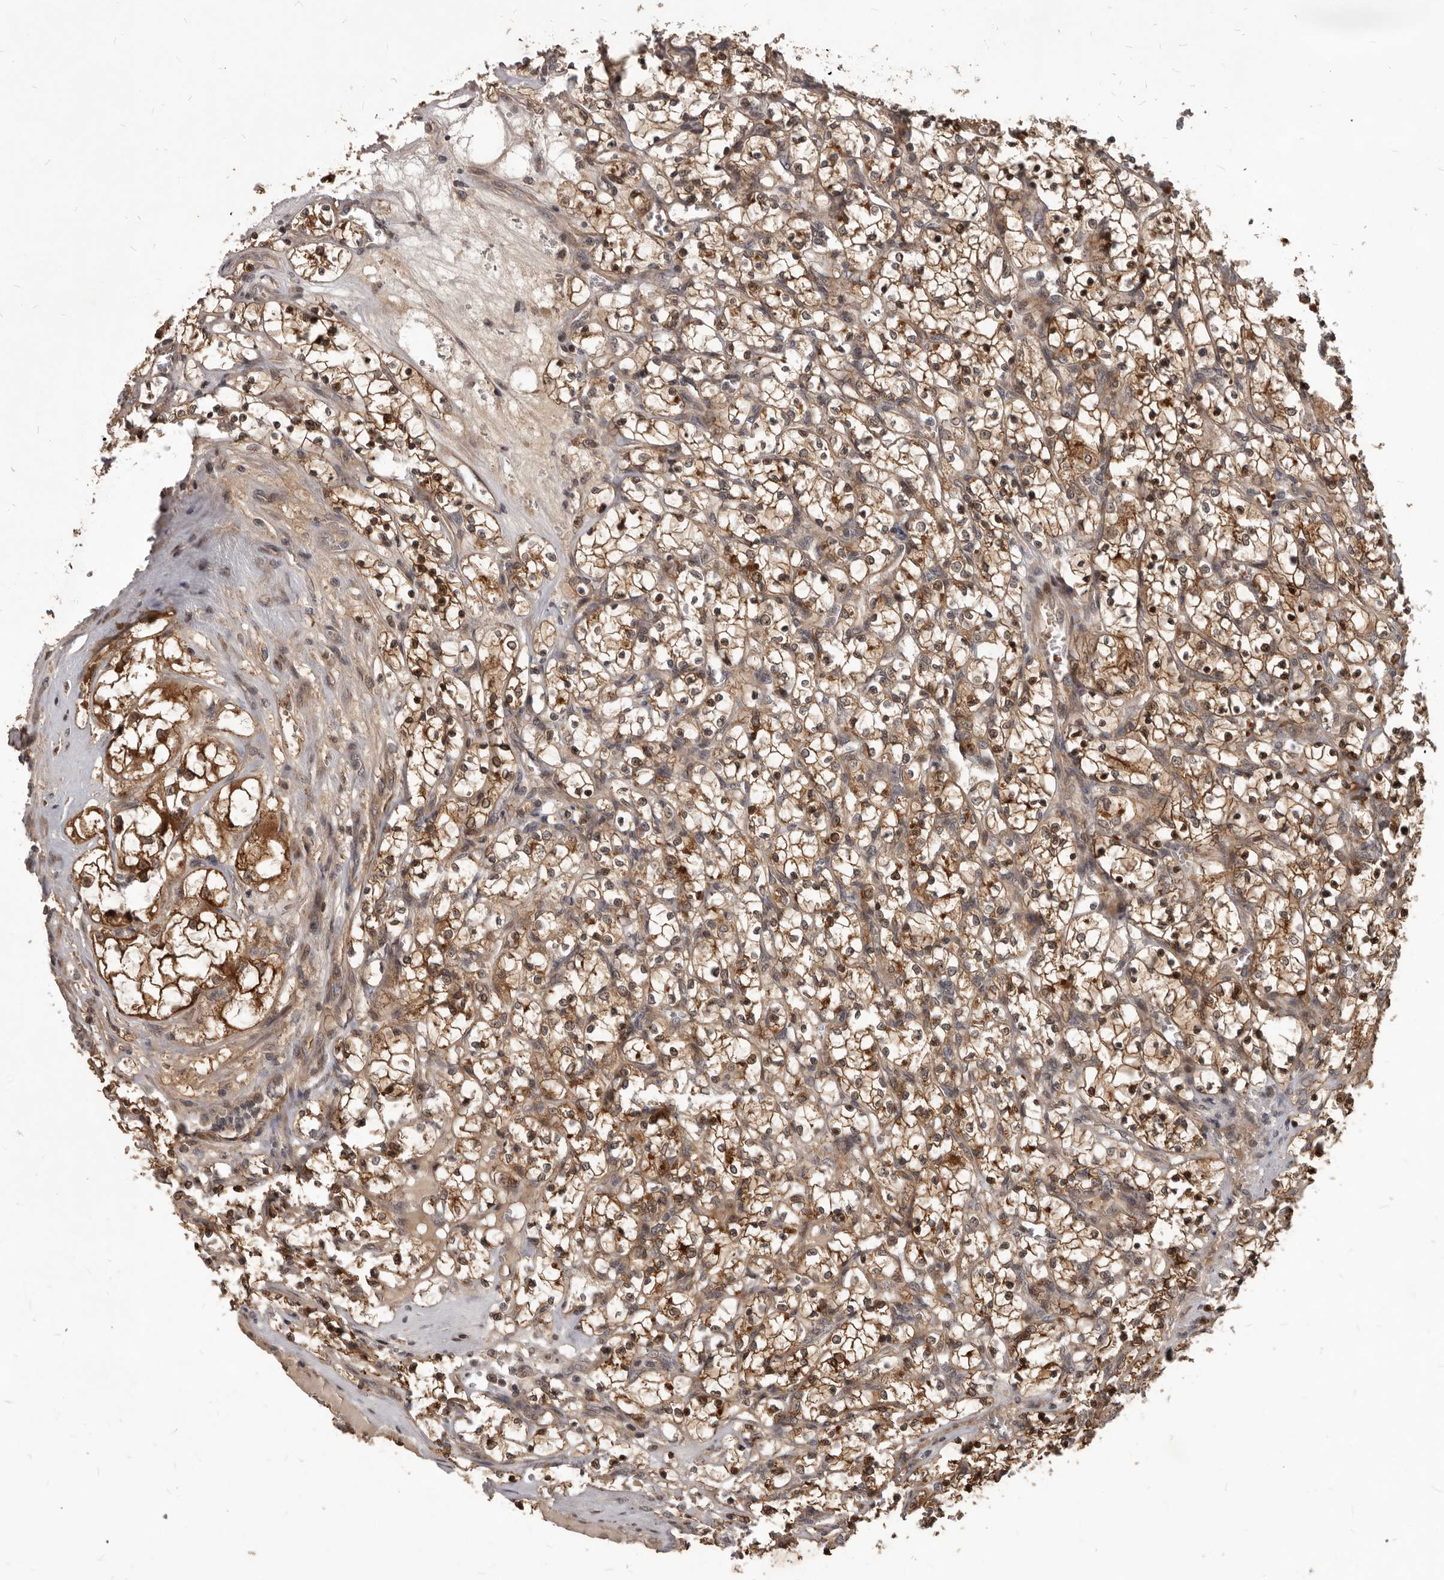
{"staining": {"intensity": "moderate", "quantity": ">75%", "location": "cytoplasmic/membranous,nuclear"}, "tissue": "renal cancer", "cell_type": "Tumor cells", "image_type": "cancer", "snomed": [{"axis": "morphology", "description": "Adenocarcinoma, NOS"}, {"axis": "topography", "description": "Kidney"}], "caption": "Immunohistochemical staining of human renal cancer shows moderate cytoplasmic/membranous and nuclear protein expression in approximately >75% of tumor cells. Immunohistochemistry (ihc) stains the protein in brown and the nuclei are stained blue.", "gene": "GABPB2", "patient": {"sex": "female", "age": 69}}